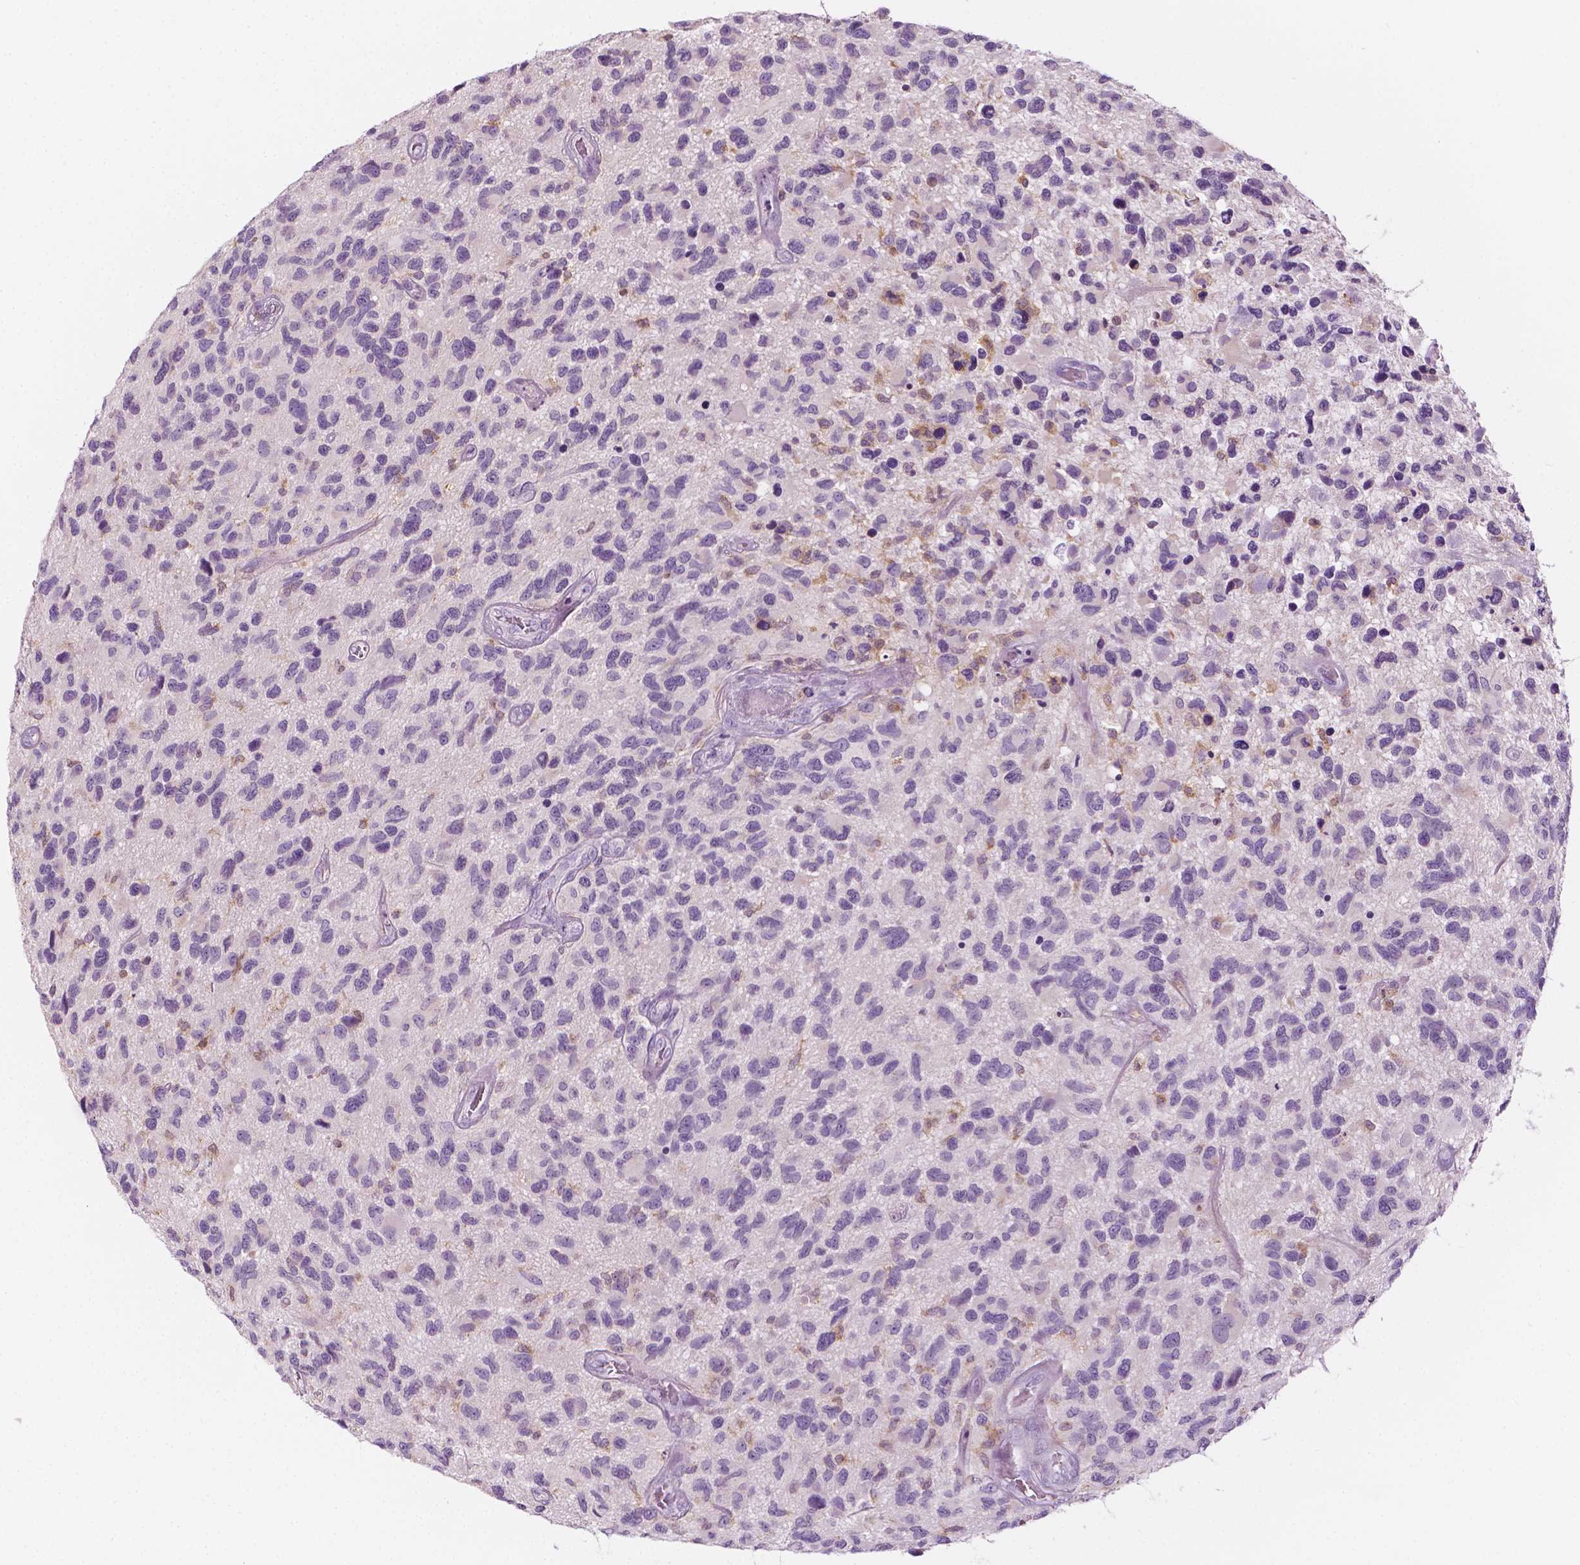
{"staining": {"intensity": "negative", "quantity": "none", "location": "none"}, "tissue": "glioma", "cell_type": "Tumor cells", "image_type": "cancer", "snomed": [{"axis": "morphology", "description": "Glioma, malignant, NOS"}, {"axis": "morphology", "description": "Glioma, malignant, High grade"}, {"axis": "topography", "description": "Brain"}], "caption": "DAB immunohistochemical staining of human malignant glioma (high-grade) shows no significant staining in tumor cells.", "gene": "SHMT1", "patient": {"sex": "female", "age": 71}}